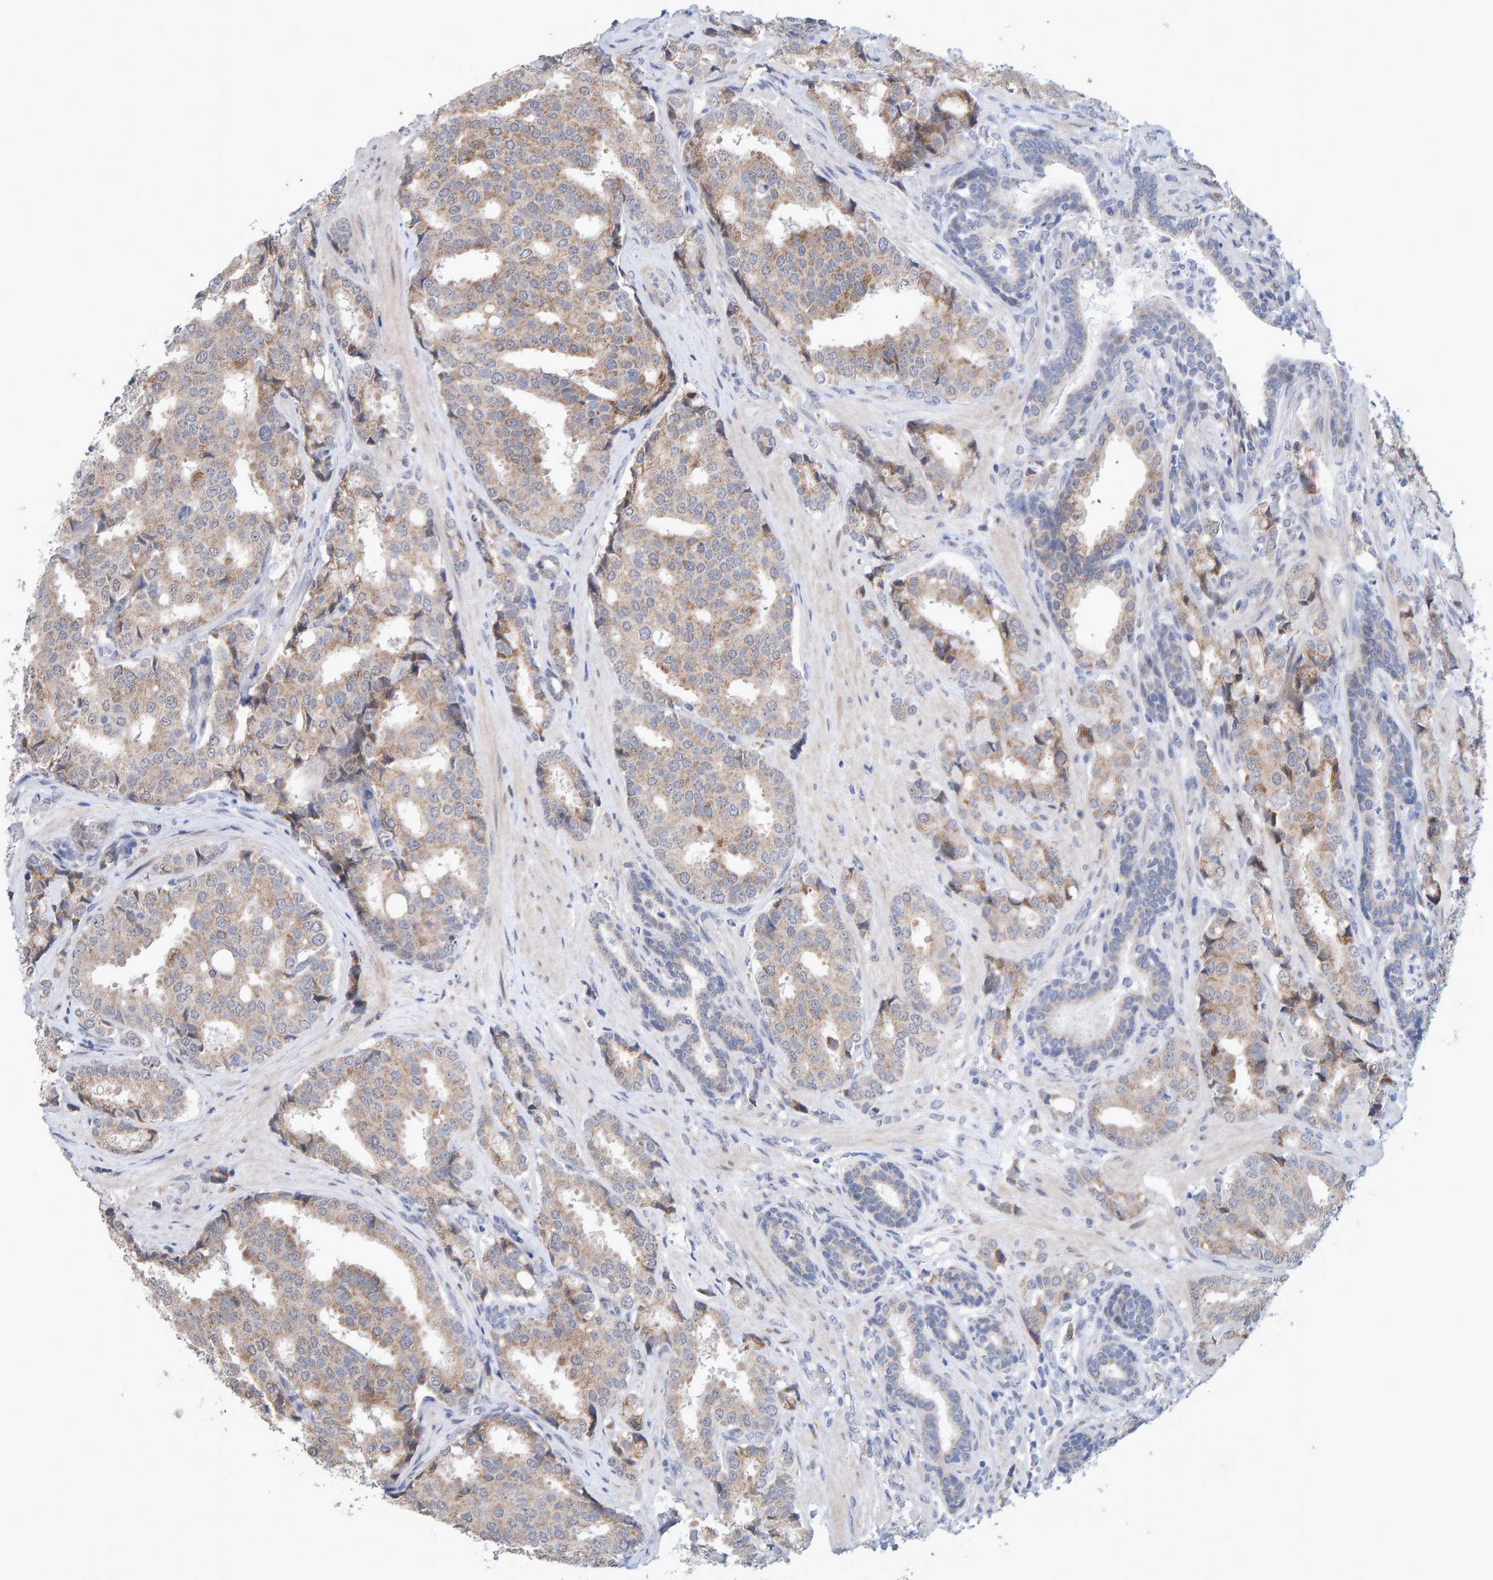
{"staining": {"intensity": "weak", "quantity": "25%-75%", "location": "cytoplasmic/membranous"}, "tissue": "prostate cancer", "cell_type": "Tumor cells", "image_type": "cancer", "snomed": [{"axis": "morphology", "description": "Adenocarcinoma, High grade"}, {"axis": "topography", "description": "Prostate"}], "caption": "Protein analysis of prostate adenocarcinoma (high-grade) tissue reveals weak cytoplasmic/membranous staining in about 25%-75% of tumor cells.", "gene": "USP43", "patient": {"sex": "male", "age": 50}}